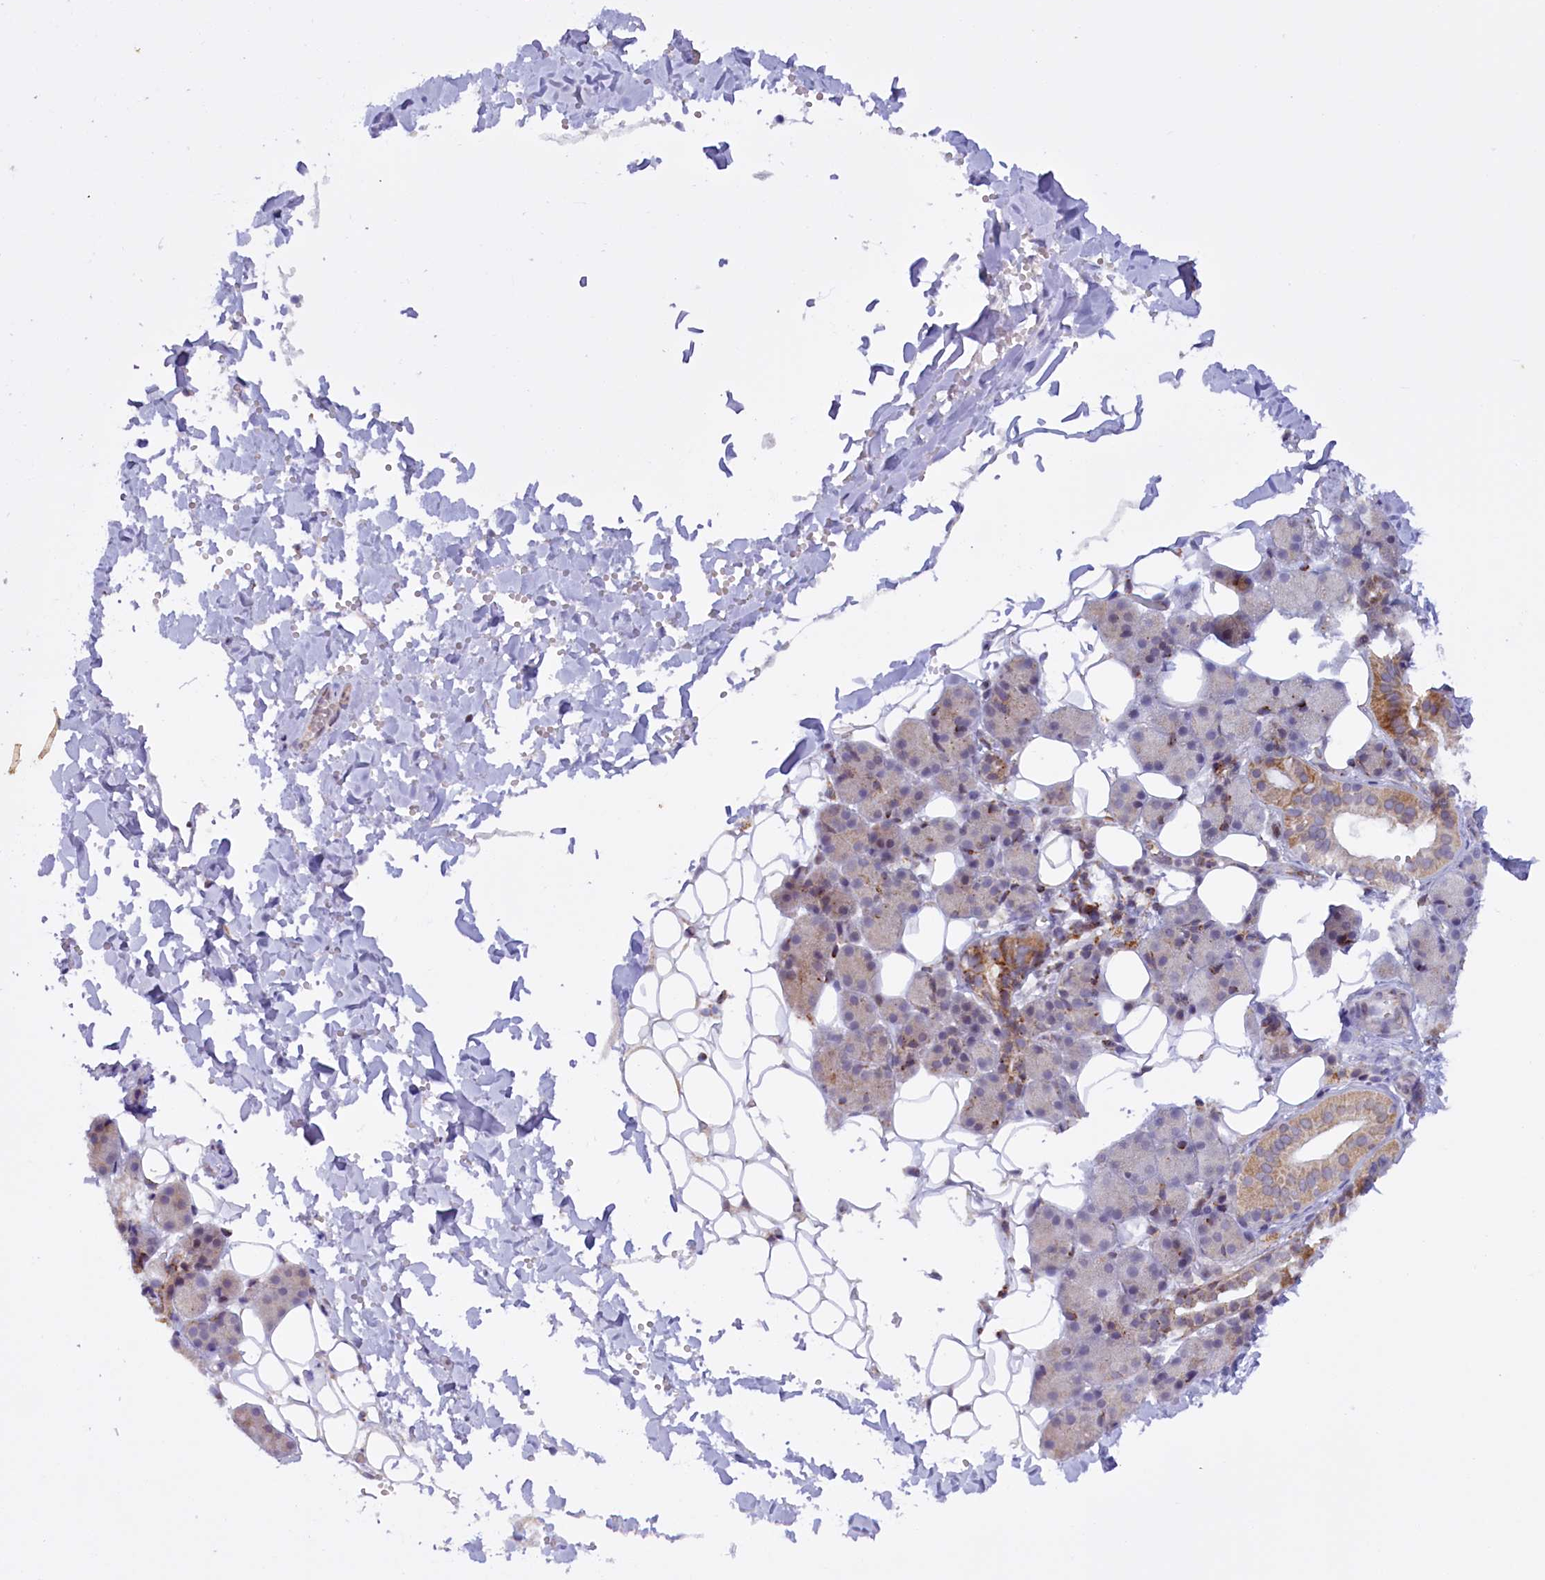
{"staining": {"intensity": "moderate", "quantity": "<25%", "location": "cytoplasmic/membranous"}, "tissue": "salivary gland", "cell_type": "Glandular cells", "image_type": "normal", "snomed": [{"axis": "morphology", "description": "Normal tissue, NOS"}, {"axis": "topography", "description": "Salivary gland"}], "caption": "An IHC image of normal tissue is shown. Protein staining in brown highlights moderate cytoplasmic/membranous positivity in salivary gland within glandular cells.", "gene": "DYNC2H1", "patient": {"sex": "female", "age": 33}}